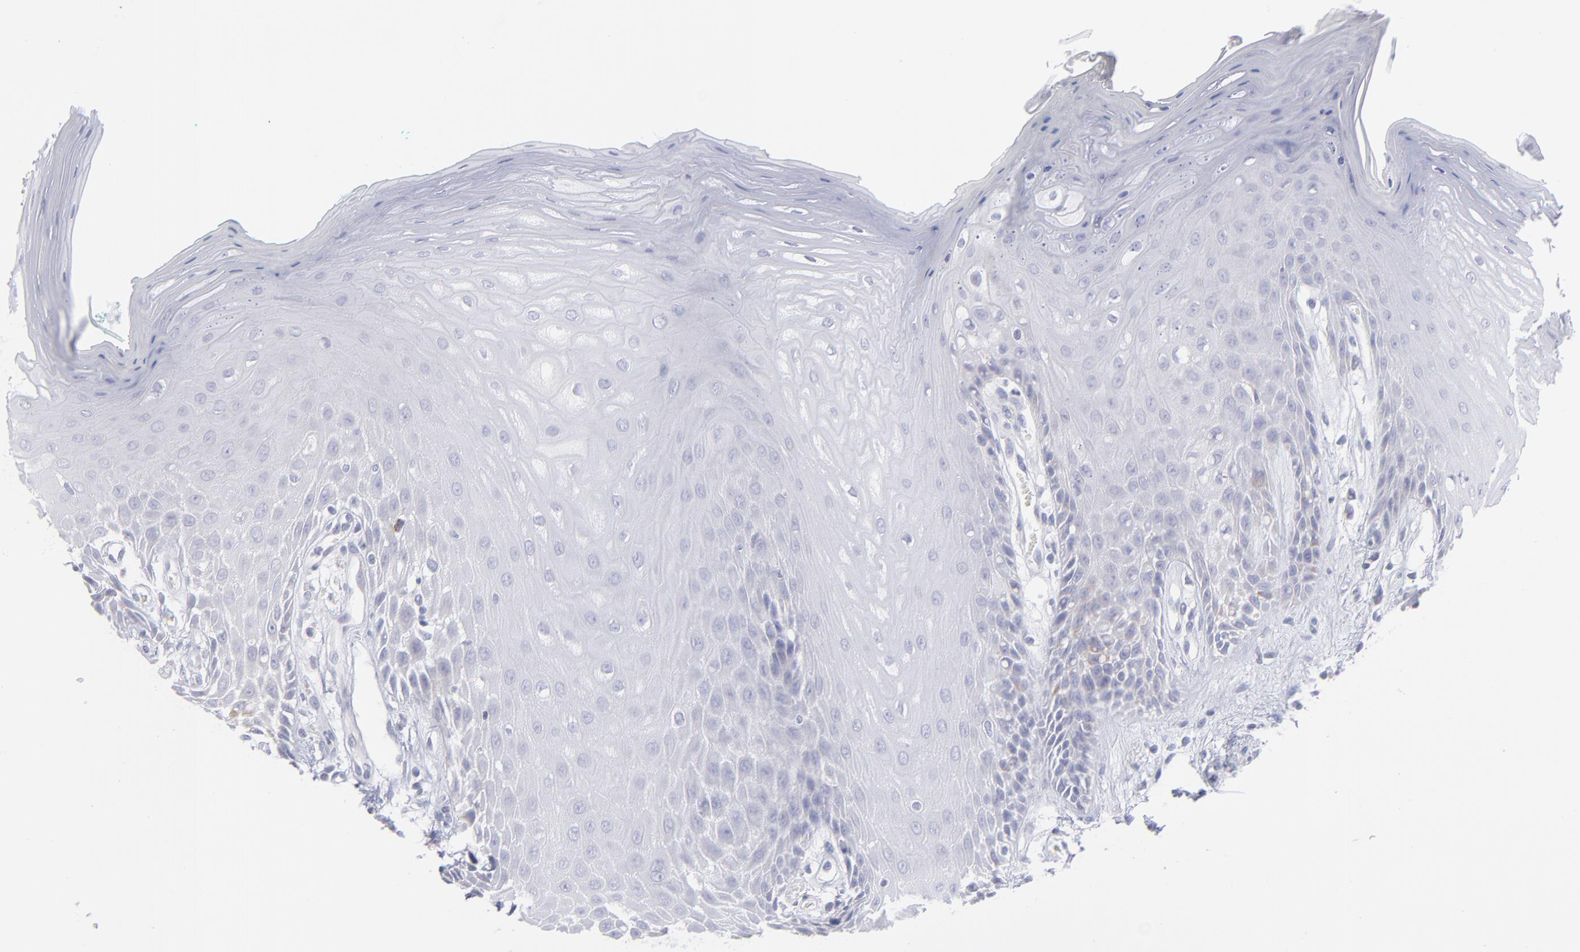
{"staining": {"intensity": "negative", "quantity": "none", "location": "none"}, "tissue": "oral mucosa", "cell_type": "Squamous epithelial cells", "image_type": "normal", "snomed": [{"axis": "morphology", "description": "Normal tissue, NOS"}, {"axis": "morphology", "description": "Squamous cell carcinoma, NOS"}, {"axis": "topography", "description": "Skeletal muscle"}, {"axis": "topography", "description": "Oral tissue"}, {"axis": "topography", "description": "Head-Neck"}], "caption": "Oral mucosa stained for a protein using immunohistochemistry exhibits no staining squamous epithelial cells.", "gene": "MTHFD2", "patient": {"sex": "female", "age": 84}}